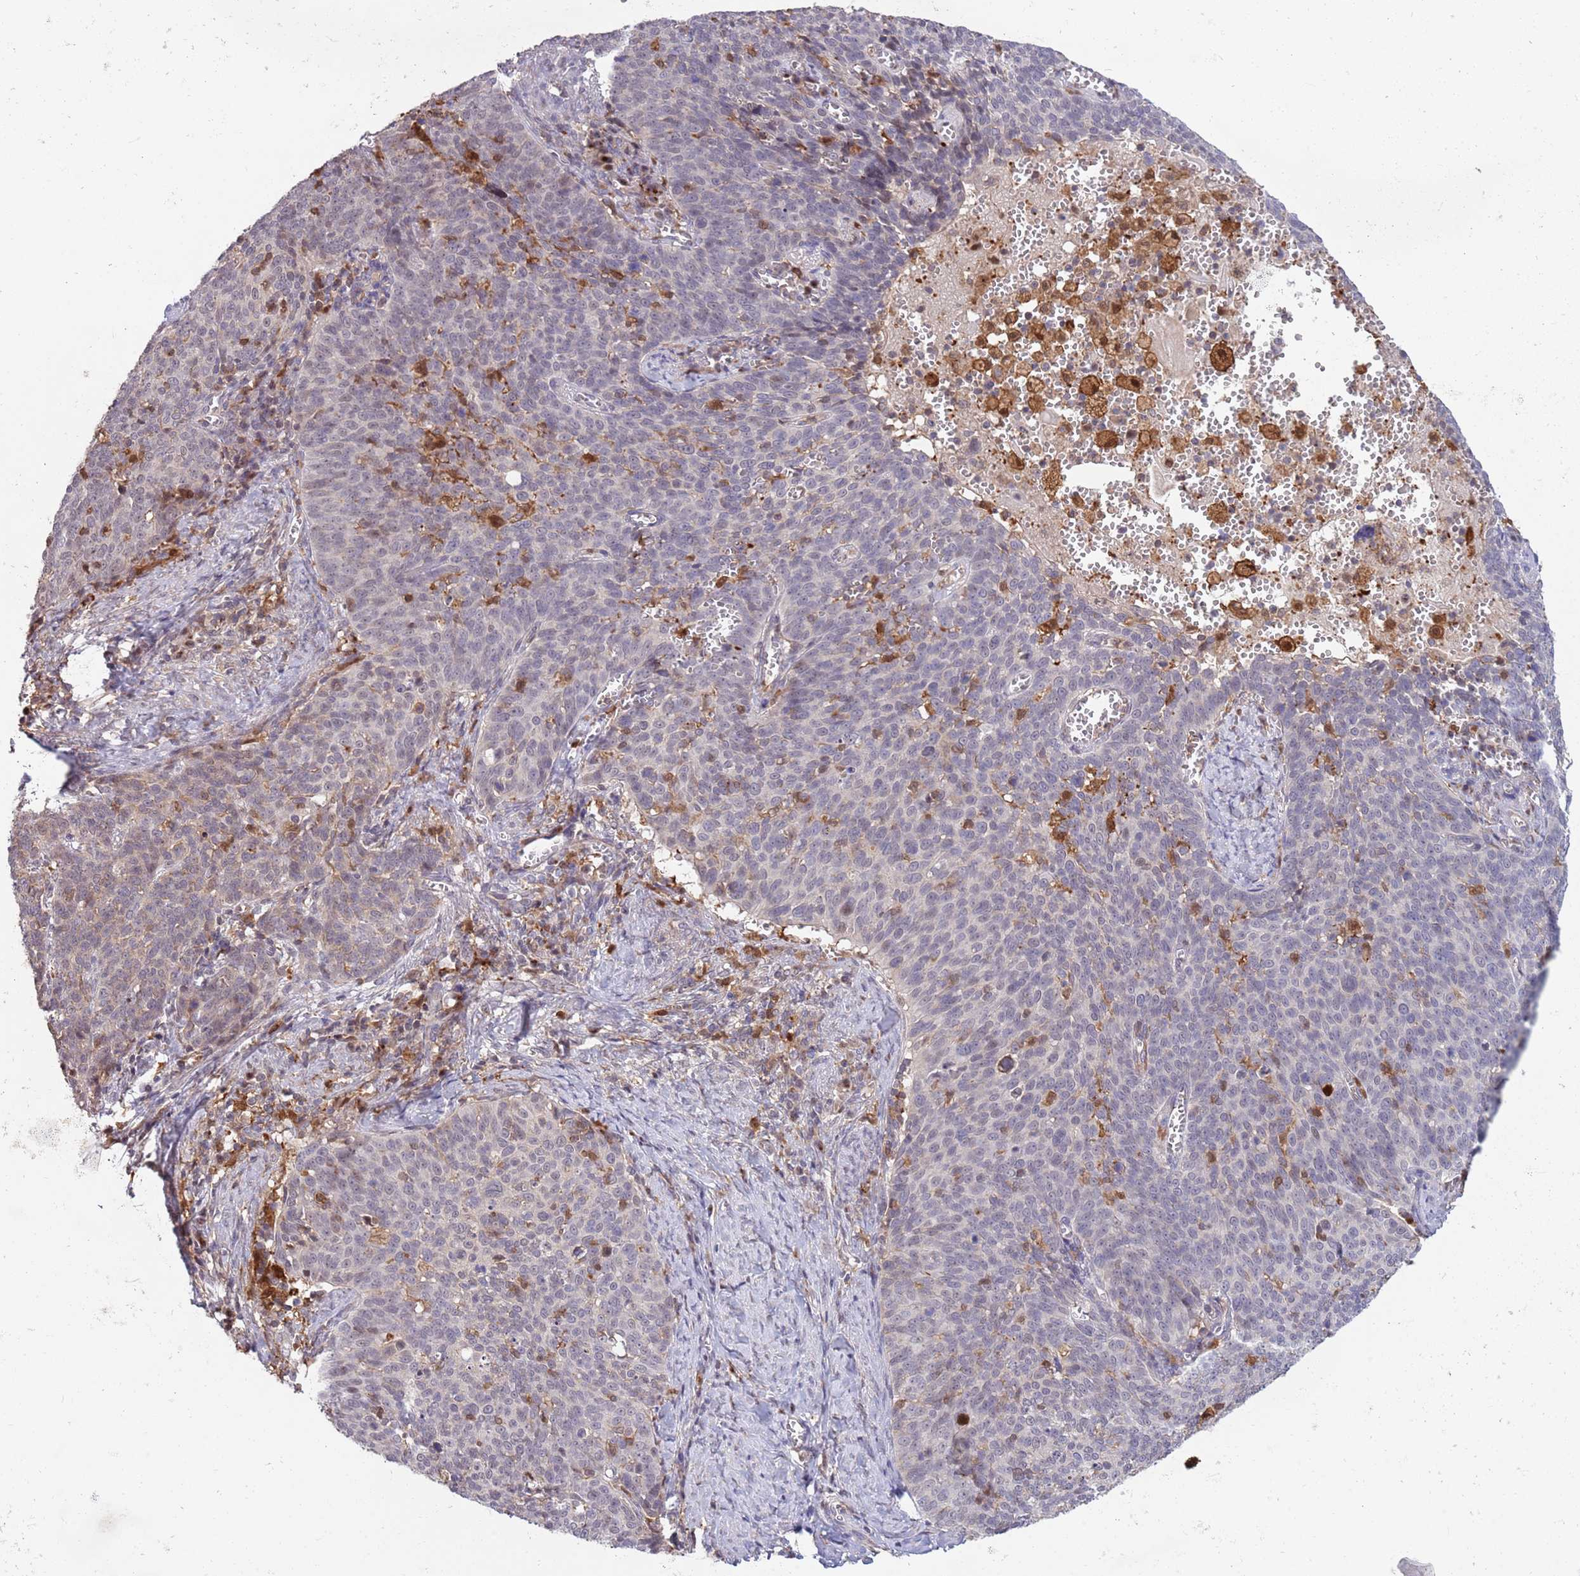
{"staining": {"intensity": "negative", "quantity": "none", "location": "none"}, "tissue": "cervical cancer", "cell_type": "Tumor cells", "image_type": "cancer", "snomed": [{"axis": "morphology", "description": "Normal tissue, NOS"}, {"axis": "morphology", "description": "Squamous cell carcinoma, NOS"}, {"axis": "topography", "description": "Cervix"}], "caption": "An immunohistochemistry photomicrograph of cervical cancer (squamous cell carcinoma) is shown. There is no staining in tumor cells of cervical cancer (squamous cell carcinoma).", "gene": "CCNJL", "patient": {"sex": "female", "age": 39}}